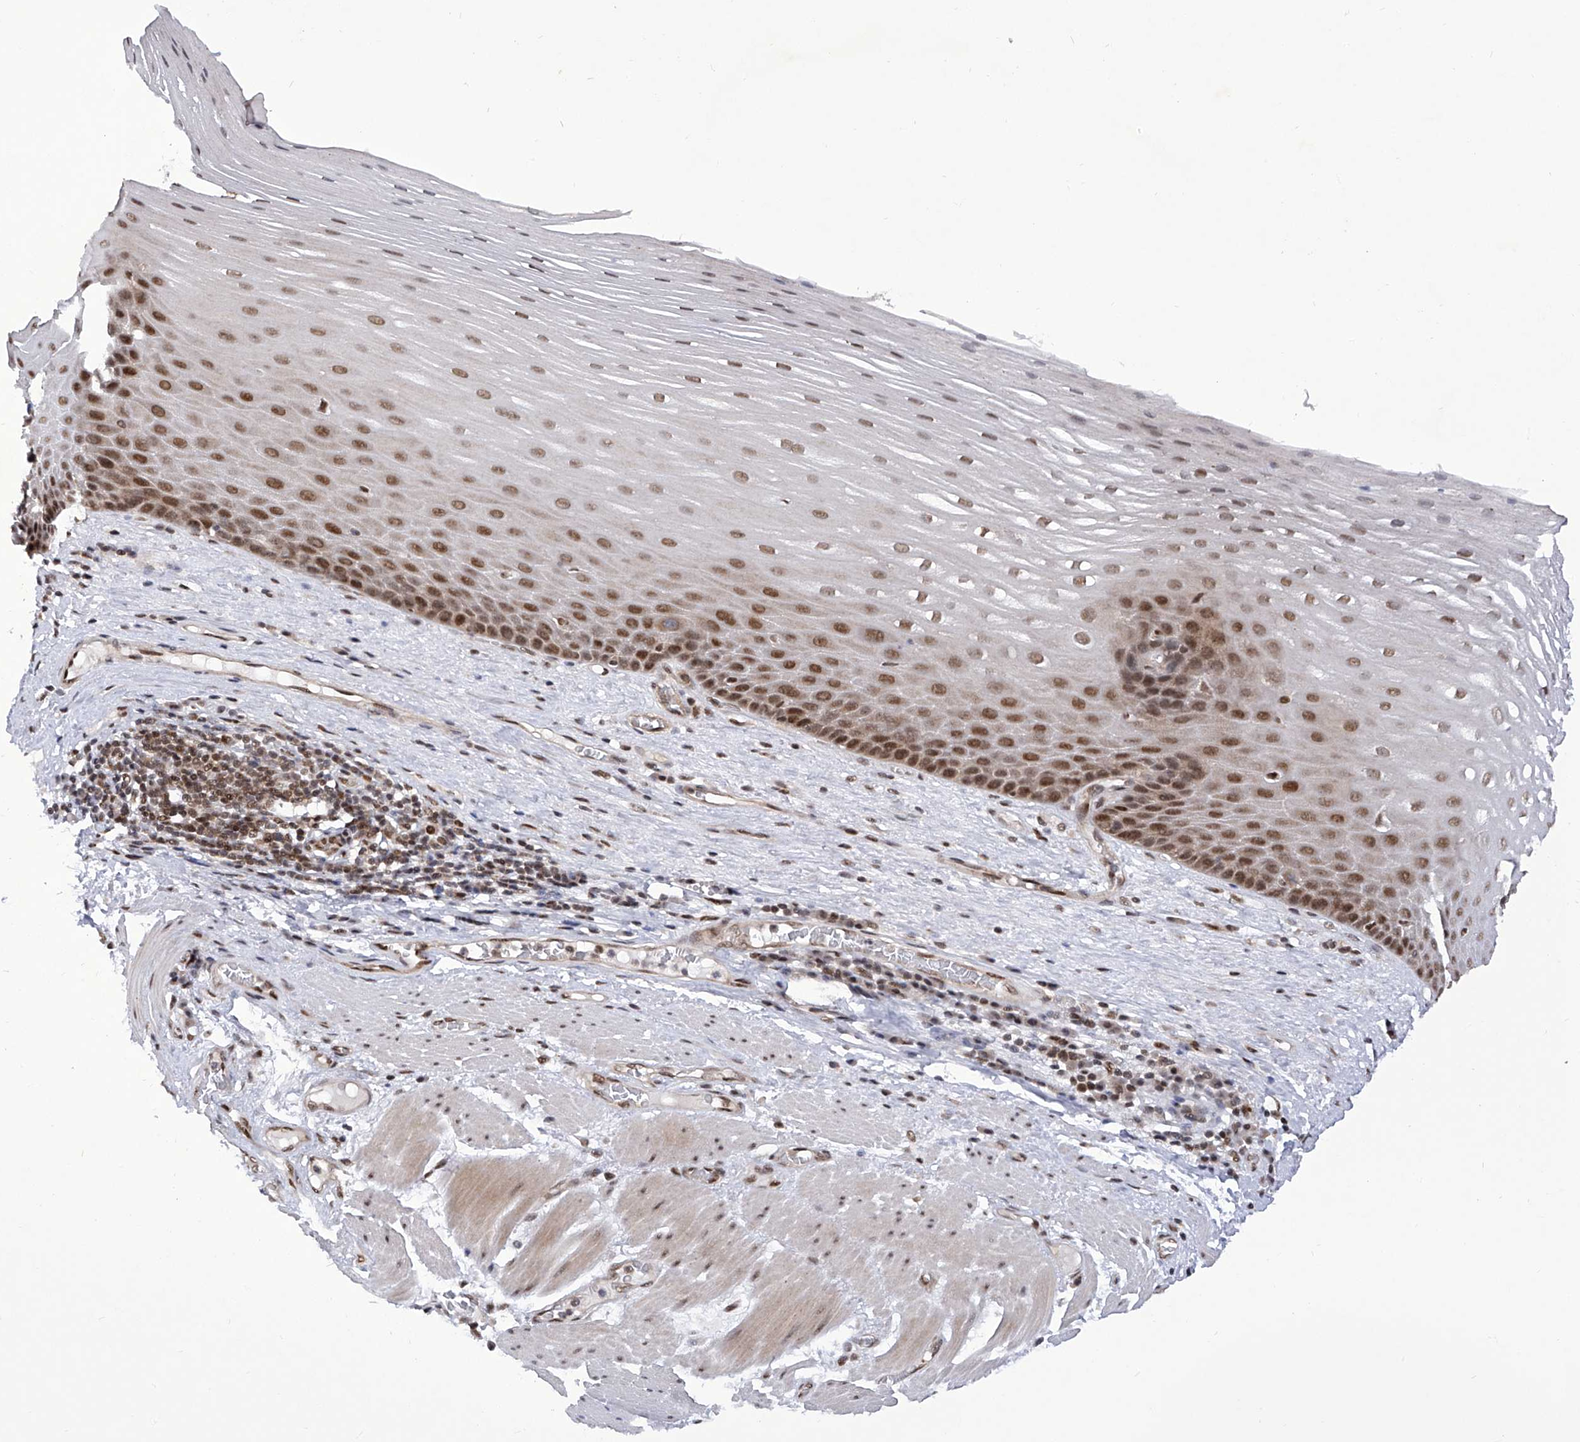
{"staining": {"intensity": "moderate", "quantity": ">75%", "location": "nuclear"}, "tissue": "esophagus", "cell_type": "Squamous epithelial cells", "image_type": "normal", "snomed": [{"axis": "morphology", "description": "Normal tissue, NOS"}, {"axis": "topography", "description": "Esophagus"}], "caption": "Squamous epithelial cells exhibit medium levels of moderate nuclear expression in approximately >75% of cells in normal esophagus. The staining was performed using DAB (3,3'-diaminobenzidine) to visualize the protein expression in brown, while the nuclei were stained in blue with hematoxylin (Magnification: 20x).", "gene": "RAD54L", "patient": {"sex": "male", "age": 62}}